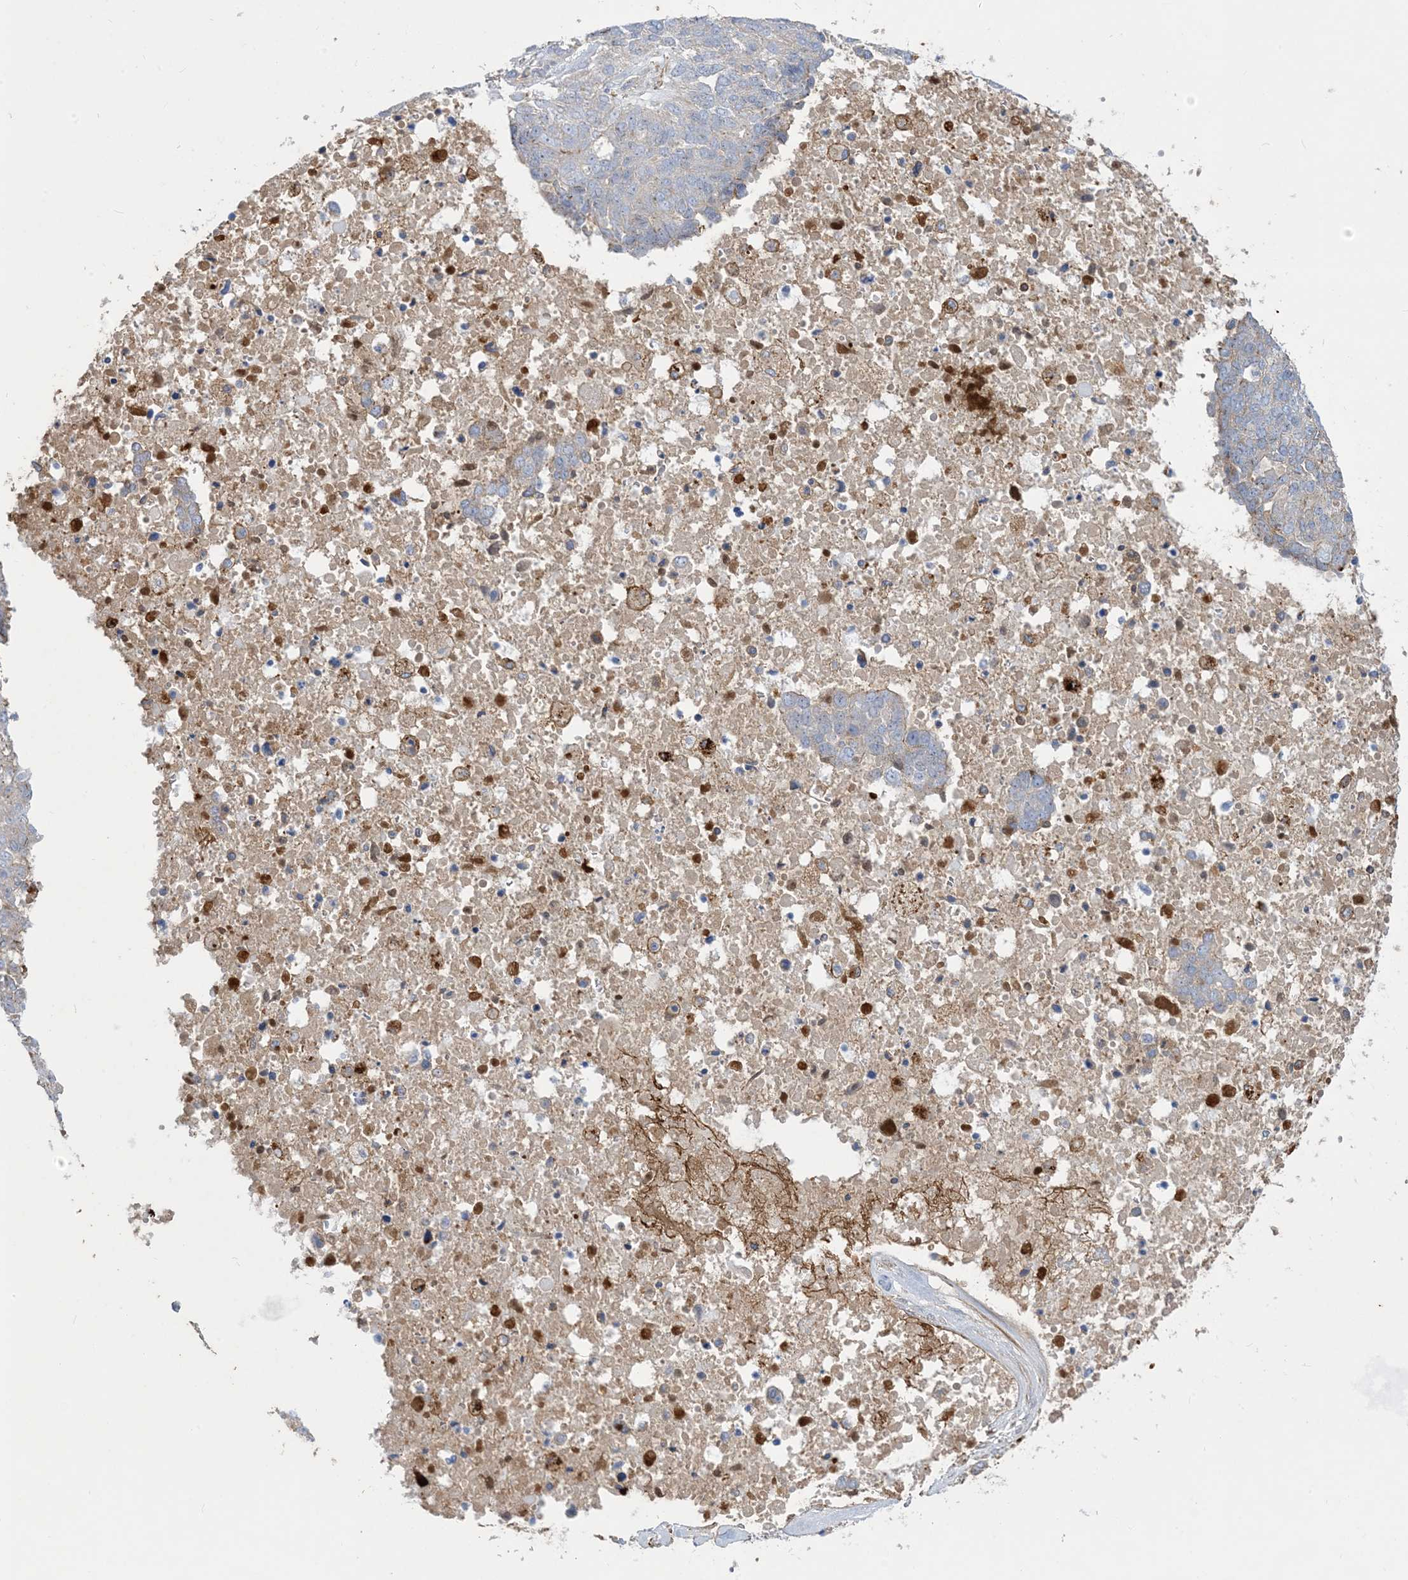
{"staining": {"intensity": "negative", "quantity": "none", "location": "none"}, "tissue": "ovarian cancer", "cell_type": "Tumor cells", "image_type": "cancer", "snomed": [{"axis": "morphology", "description": "Cystadenocarcinoma, serous, NOS"}, {"axis": "topography", "description": "Ovary"}], "caption": "The immunohistochemistry image has no significant expression in tumor cells of serous cystadenocarcinoma (ovarian) tissue.", "gene": "GTF3C2", "patient": {"sex": "female", "age": 44}}